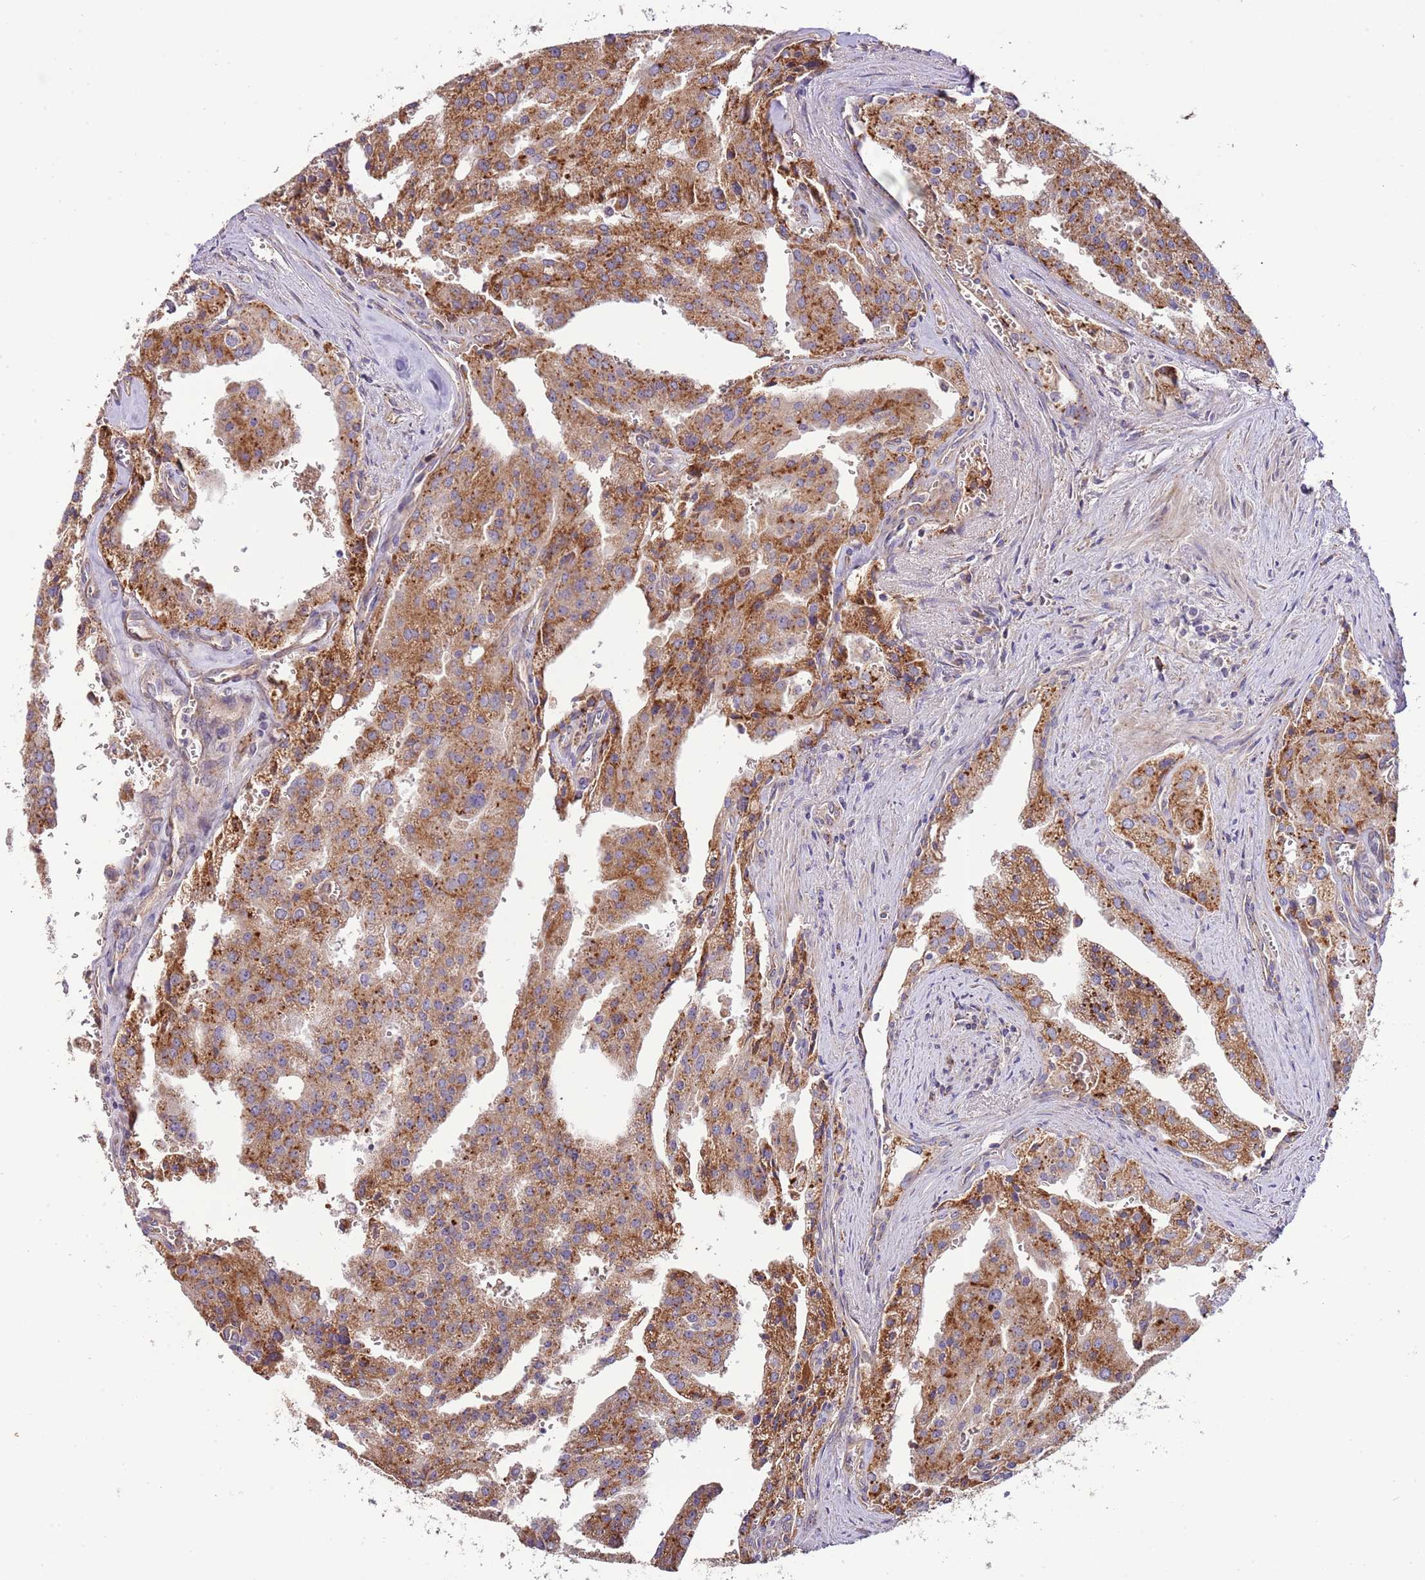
{"staining": {"intensity": "moderate", "quantity": ">75%", "location": "cytoplasmic/membranous"}, "tissue": "prostate cancer", "cell_type": "Tumor cells", "image_type": "cancer", "snomed": [{"axis": "morphology", "description": "Adenocarcinoma, High grade"}, {"axis": "topography", "description": "Prostate"}], "caption": "Immunohistochemical staining of human prostate cancer (adenocarcinoma (high-grade)) exhibits moderate cytoplasmic/membranous protein positivity in approximately >75% of tumor cells. The staining was performed using DAB to visualize the protein expression in brown, while the nuclei were stained in blue with hematoxylin (Magnification: 20x).", "gene": "DOCK6", "patient": {"sex": "male", "age": 68}}